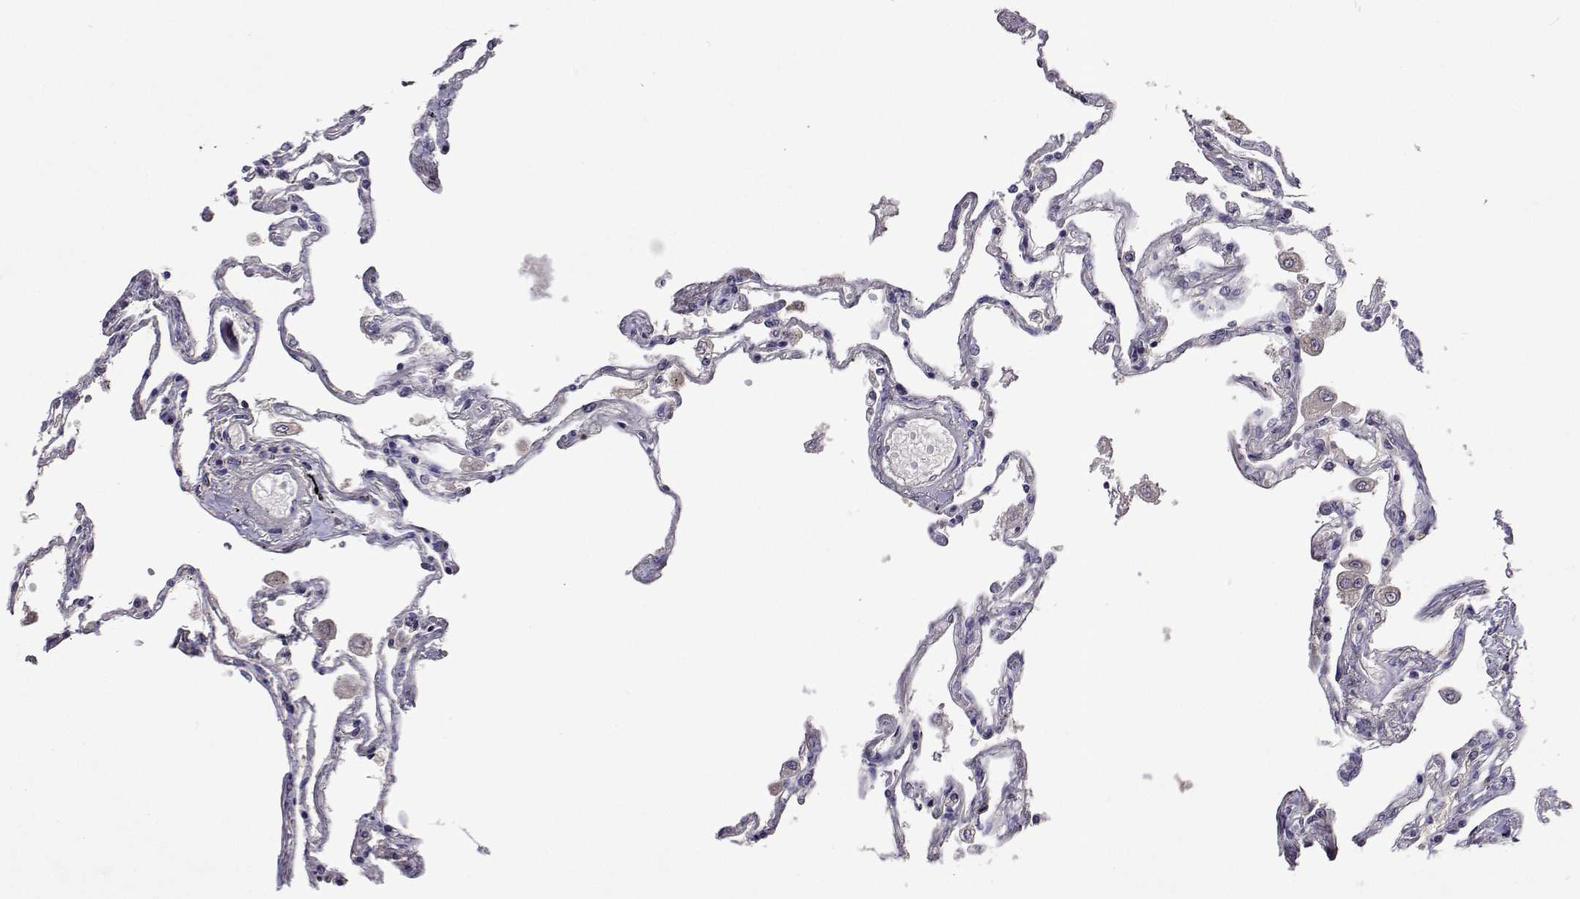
{"staining": {"intensity": "negative", "quantity": "none", "location": "none"}, "tissue": "lung", "cell_type": "Alveolar cells", "image_type": "normal", "snomed": [{"axis": "morphology", "description": "Normal tissue, NOS"}, {"axis": "morphology", "description": "Adenocarcinoma, NOS"}, {"axis": "topography", "description": "Cartilage tissue"}, {"axis": "topography", "description": "Lung"}], "caption": "The histopathology image displays no significant positivity in alveolar cells of lung.", "gene": "TARBP2", "patient": {"sex": "female", "age": 67}}